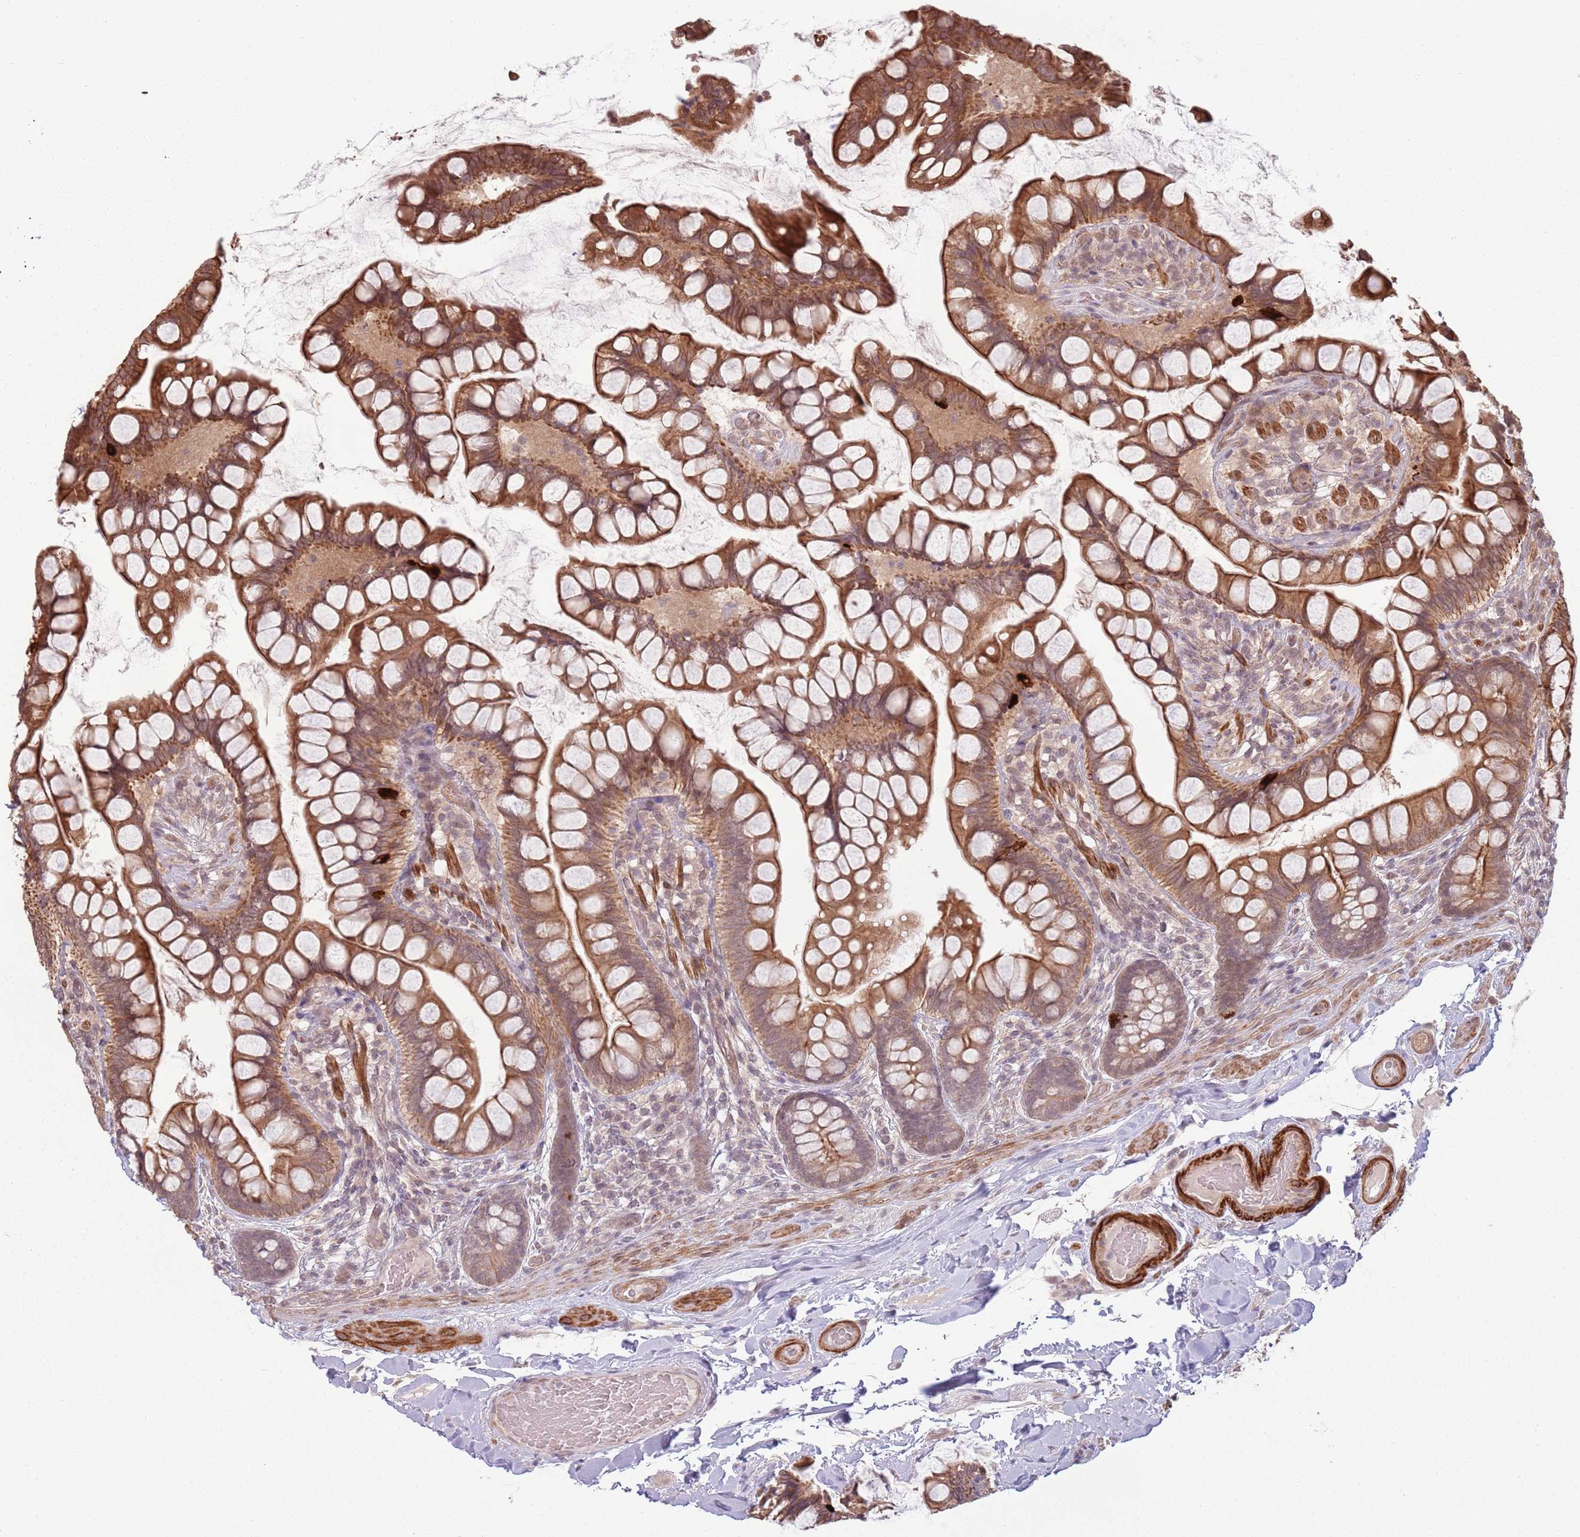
{"staining": {"intensity": "moderate", "quantity": ">75%", "location": "cytoplasmic/membranous"}, "tissue": "small intestine", "cell_type": "Glandular cells", "image_type": "normal", "snomed": [{"axis": "morphology", "description": "Normal tissue, NOS"}, {"axis": "topography", "description": "Small intestine"}], "caption": "Moderate cytoplasmic/membranous positivity for a protein is identified in approximately >75% of glandular cells of benign small intestine using immunohistochemistry (IHC).", "gene": "CCDC154", "patient": {"sex": "male", "age": 70}}